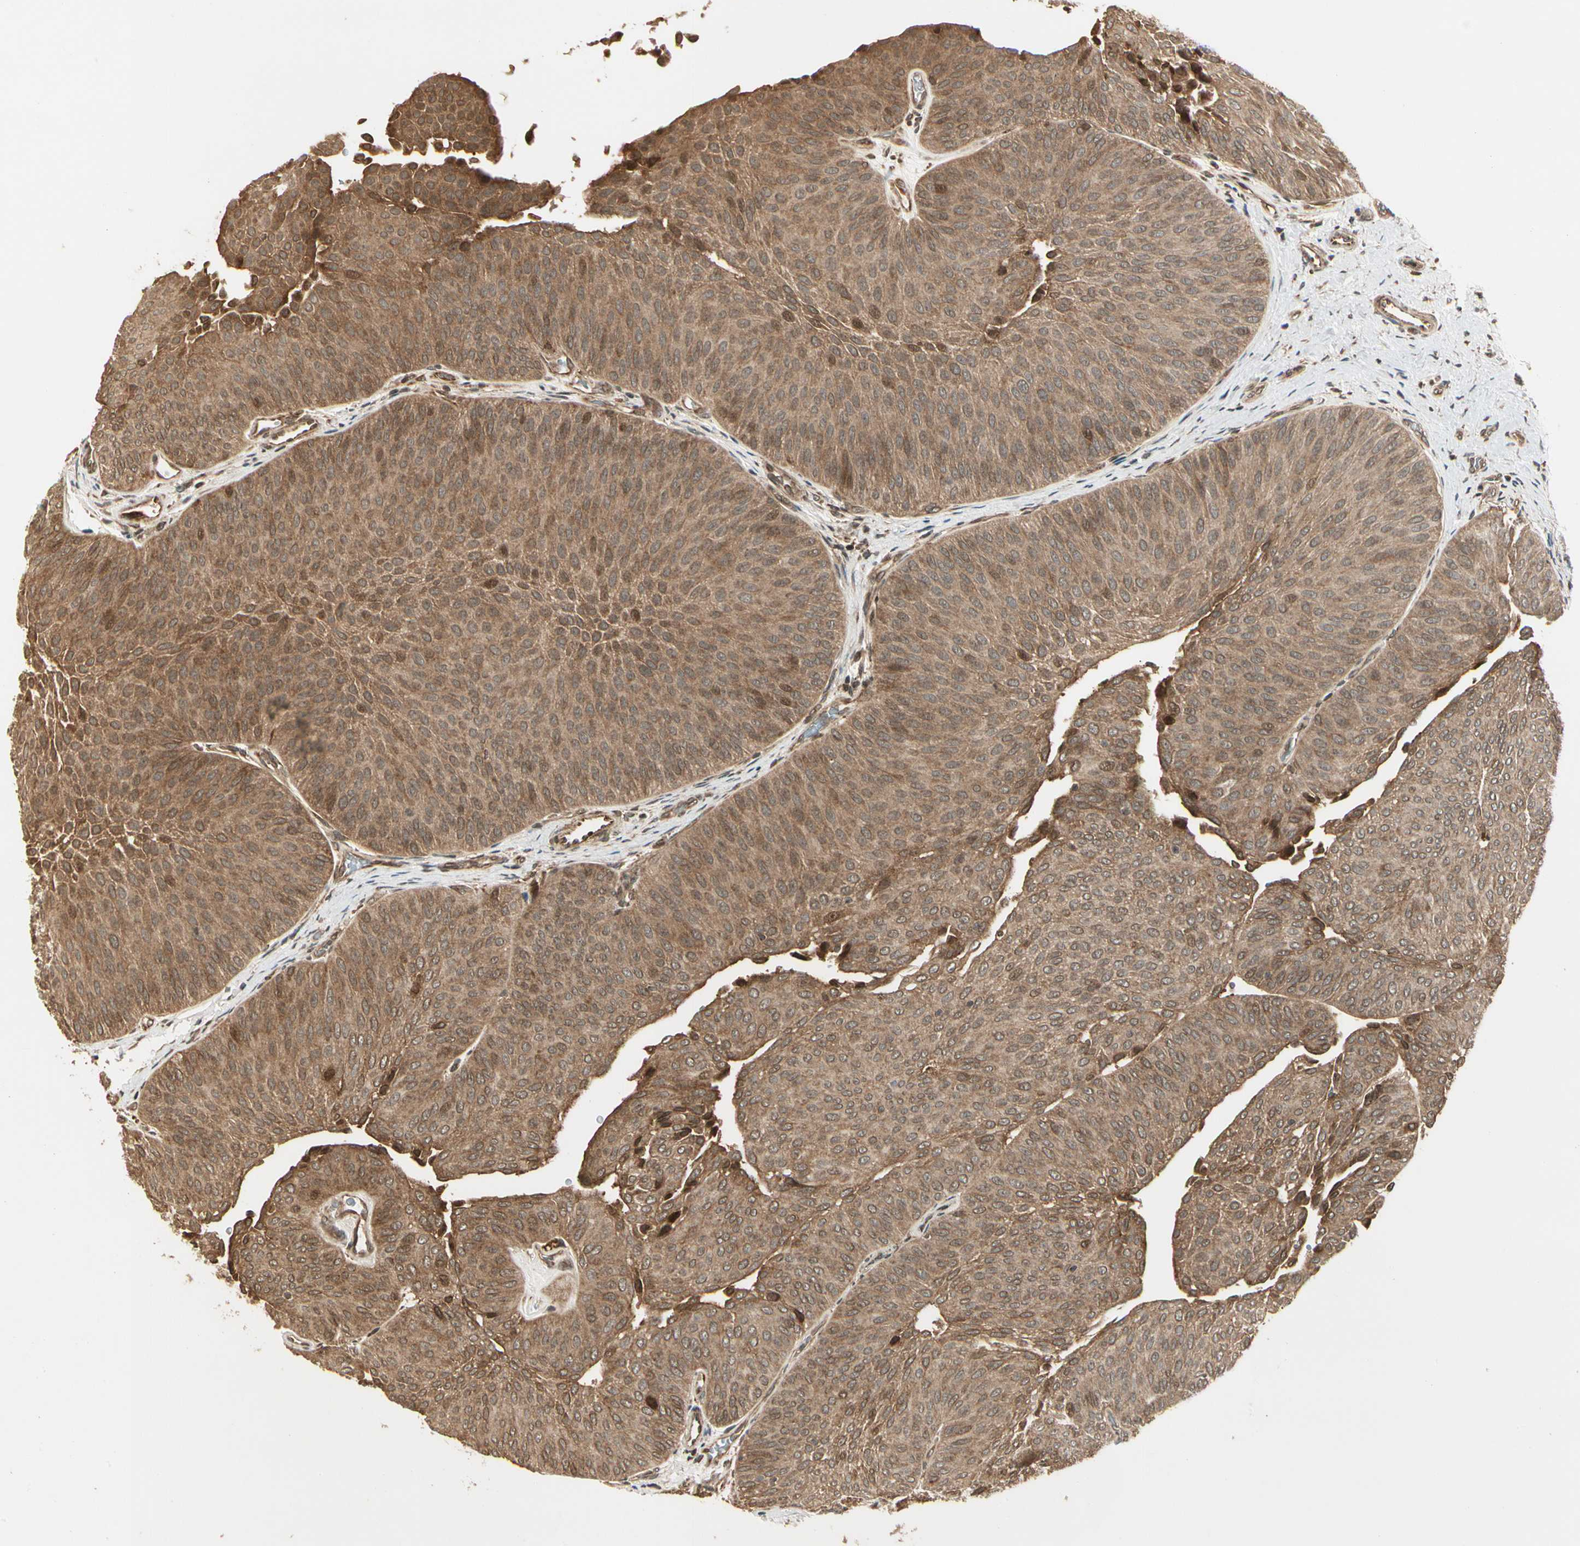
{"staining": {"intensity": "moderate", "quantity": ">75%", "location": "cytoplasmic/membranous"}, "tissue": "urothelial cancer", "cell_type": "Tumor cells", "image_type": "cancer", "snomed": [{"axis": "morphology", "description": "Urothelial carcinoma, Low grade"}, {"axis": "topography", "description": "Urinary bladder"}], "caption": "IHC photomicrograph of human urothelial carcinoma (low-grade) stained for a protein (brown), which exhibits medium levels of moderate cytoplasmic/membranous positivity in approximately >75% of tumor cells.", "gene": "GLUL", "patient": {"sex": "female", "age": 60}}